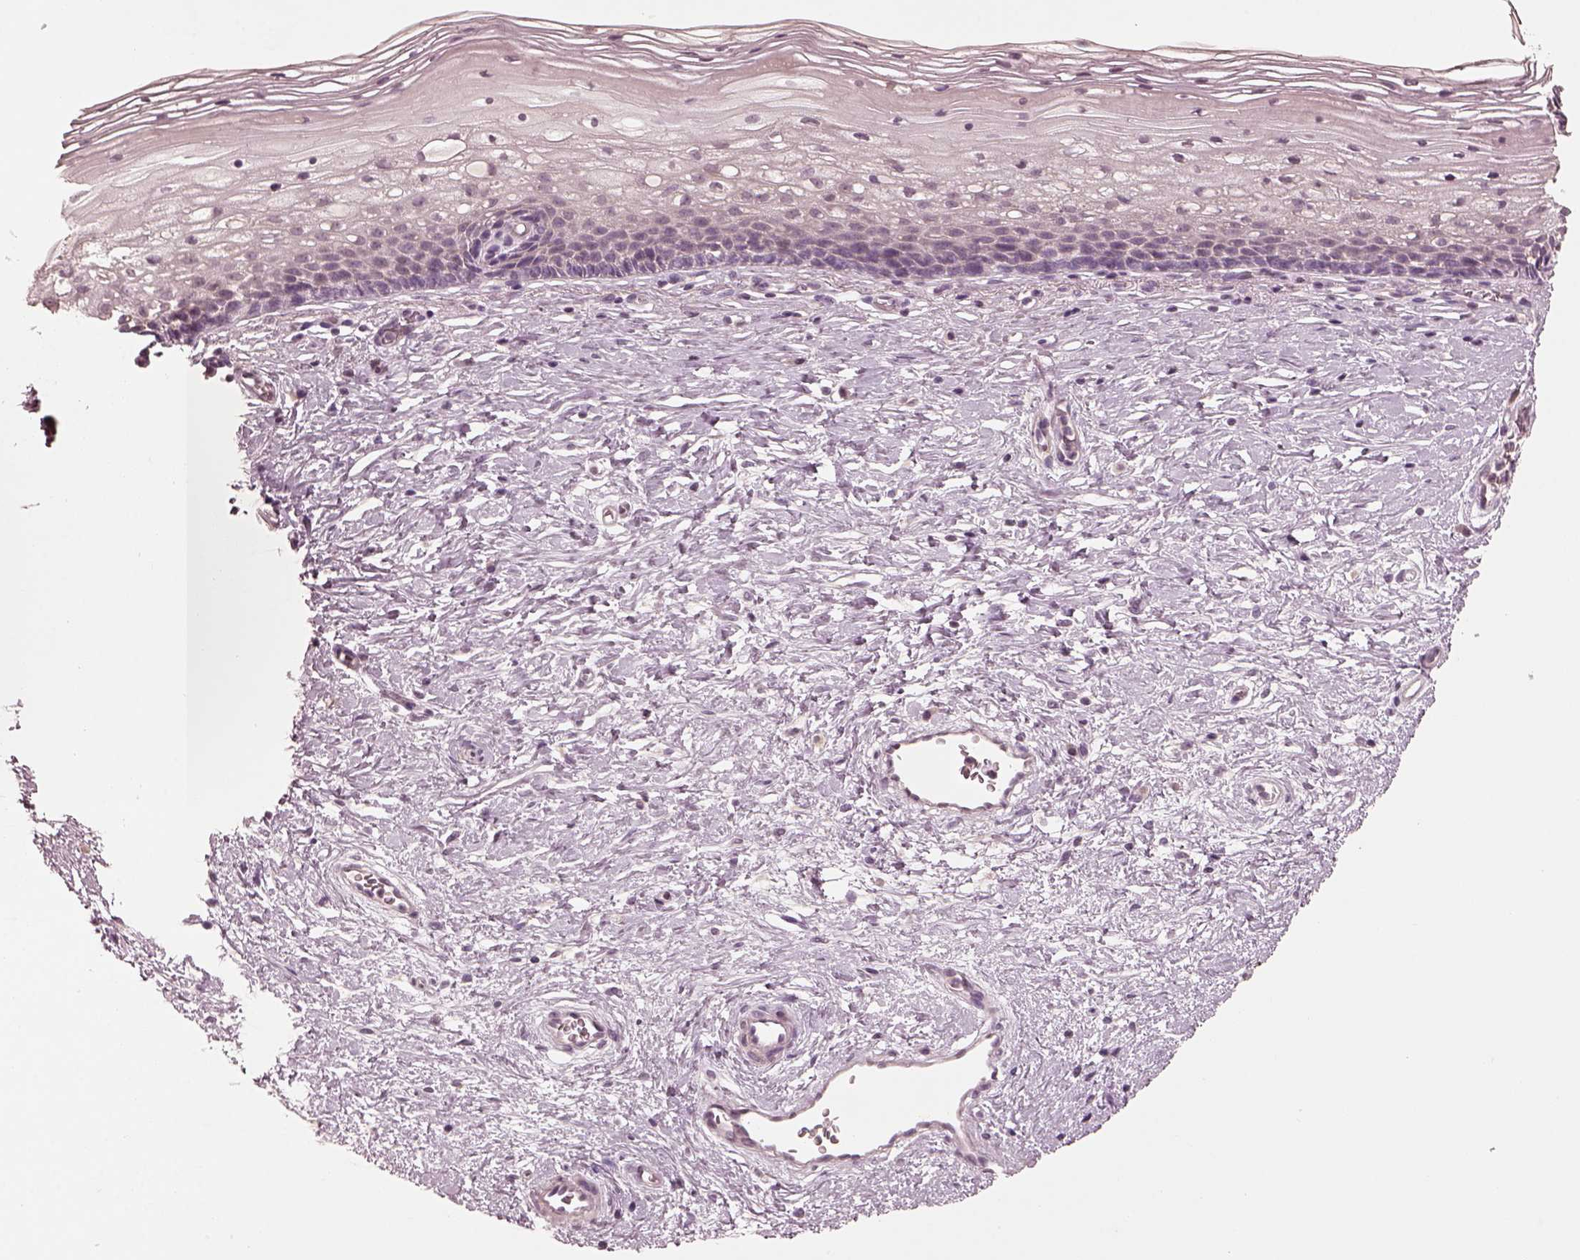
{"staining": {"intensity": "negative", "quantity": "none", "location": "none"}, "tissue": "cervix", "cell_type": "Squamous epithelial cells", "image_type": "normal", "snomed": [{"axis": "morphology", "description": "Normal tissue, NOS"}, {"axis": "topography", "description": "Cervix"}], "caption": "Cervix was stained to show a protein in brown. There is no significant positivity in squamous epithelial cells. (DAB immunohistochemistry (IHC) visualized using brightfield microscopy, high magnification).", "gene": "RGS7", "patient": {"sex": "female", "age": 34}}